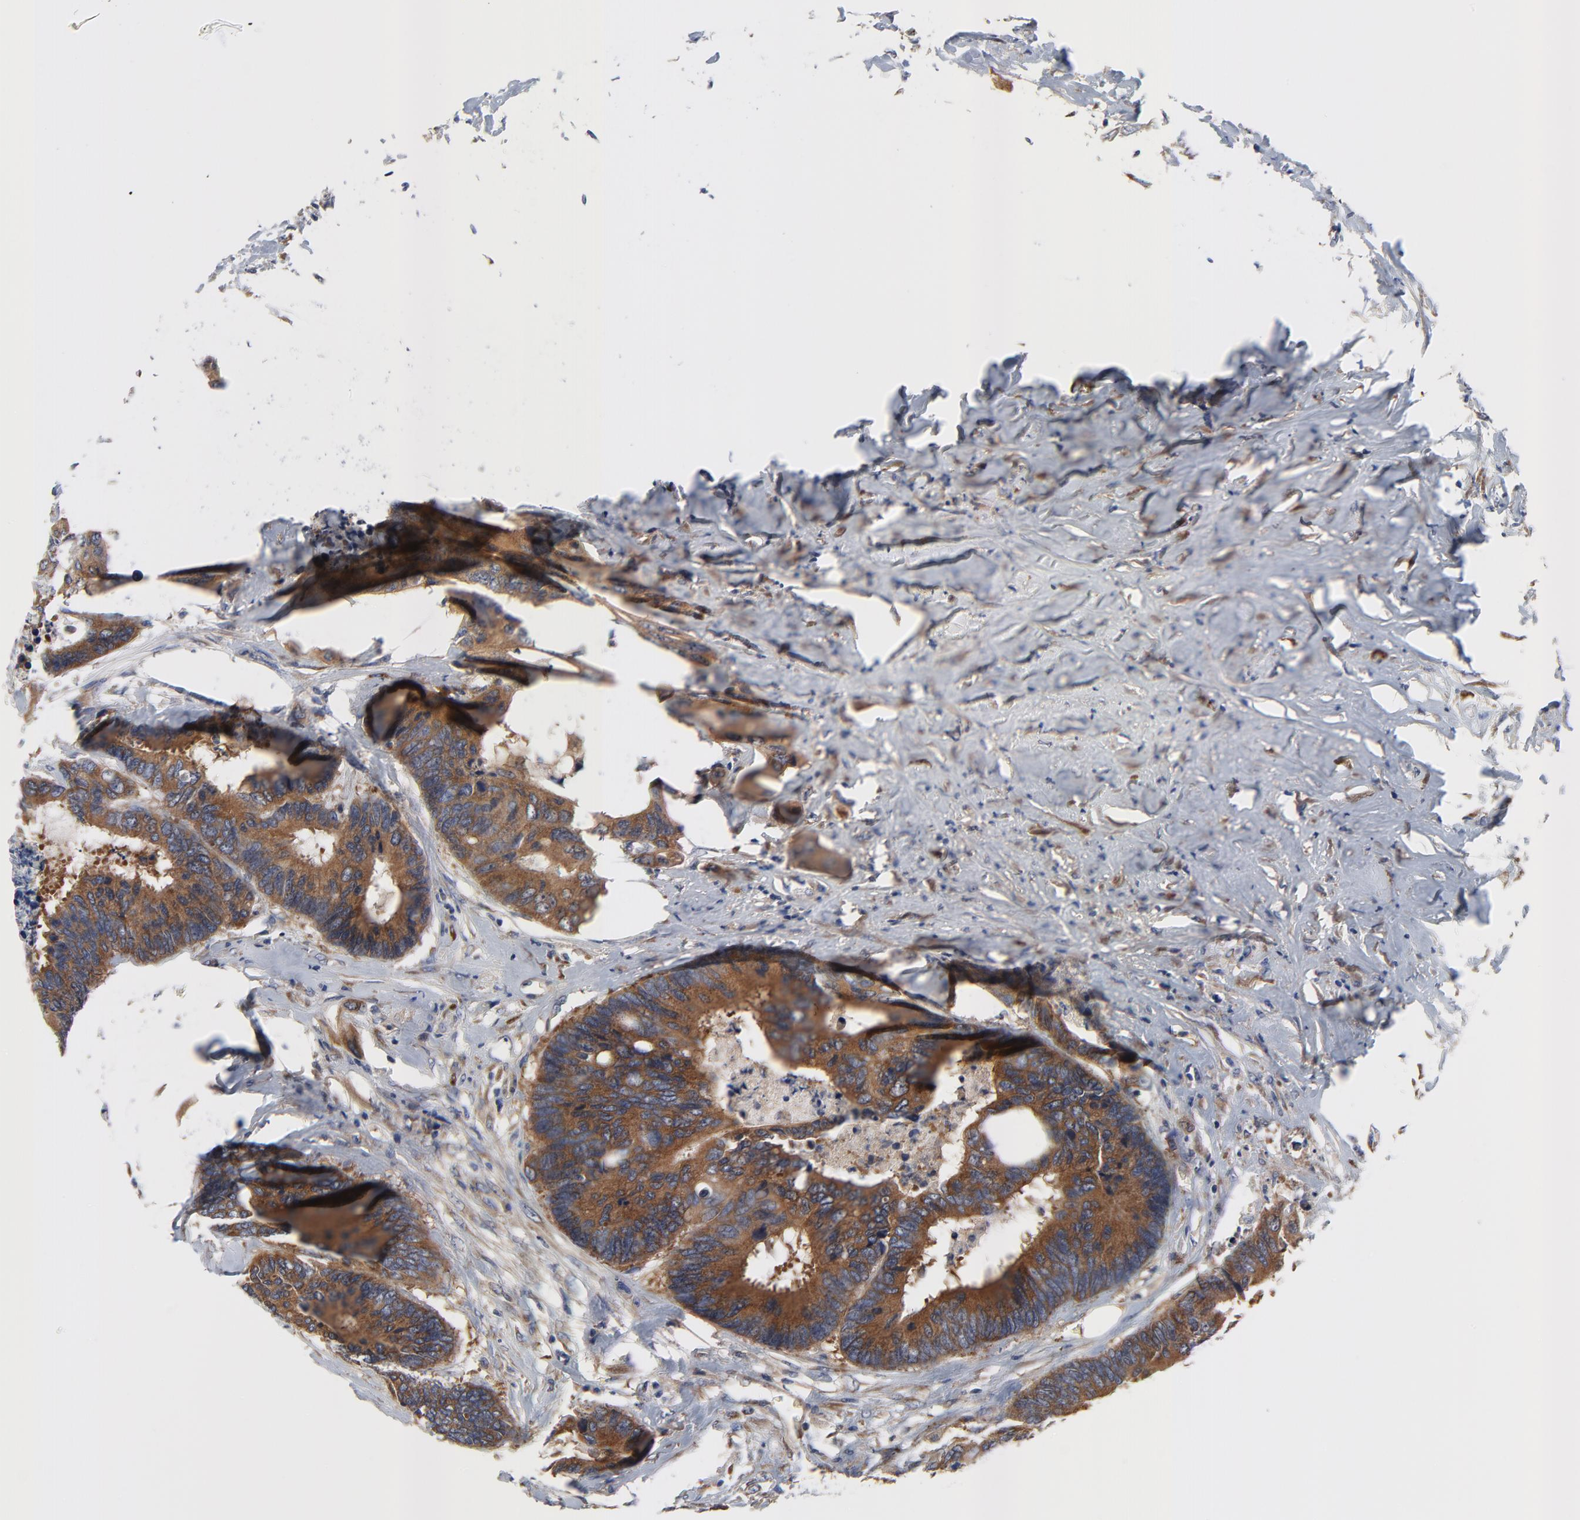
{"staining": {"intensity": "strong", "quantity": ">75%", "location": "cytoplasmic/membranous"}, "tissue": "colorectal cancer", "cell_type": "Tumor cells", "image_type": "cancer", "snomed": [{"axis": "morphology", "description": "Adenocarcinoma, NOS"}, {"axis": "topography", "description": "Rectum"}], "caption": "DAB (3,3'-diaminobenzidine) immunohistochemical staining of human adenocarcinoma (colorectal) displays strong cytoplasmic/membranous protein positivity in approximately >75% of tumor cells.", "gene": "VAV2", "patient": {"sex": "male", "age": 55}}